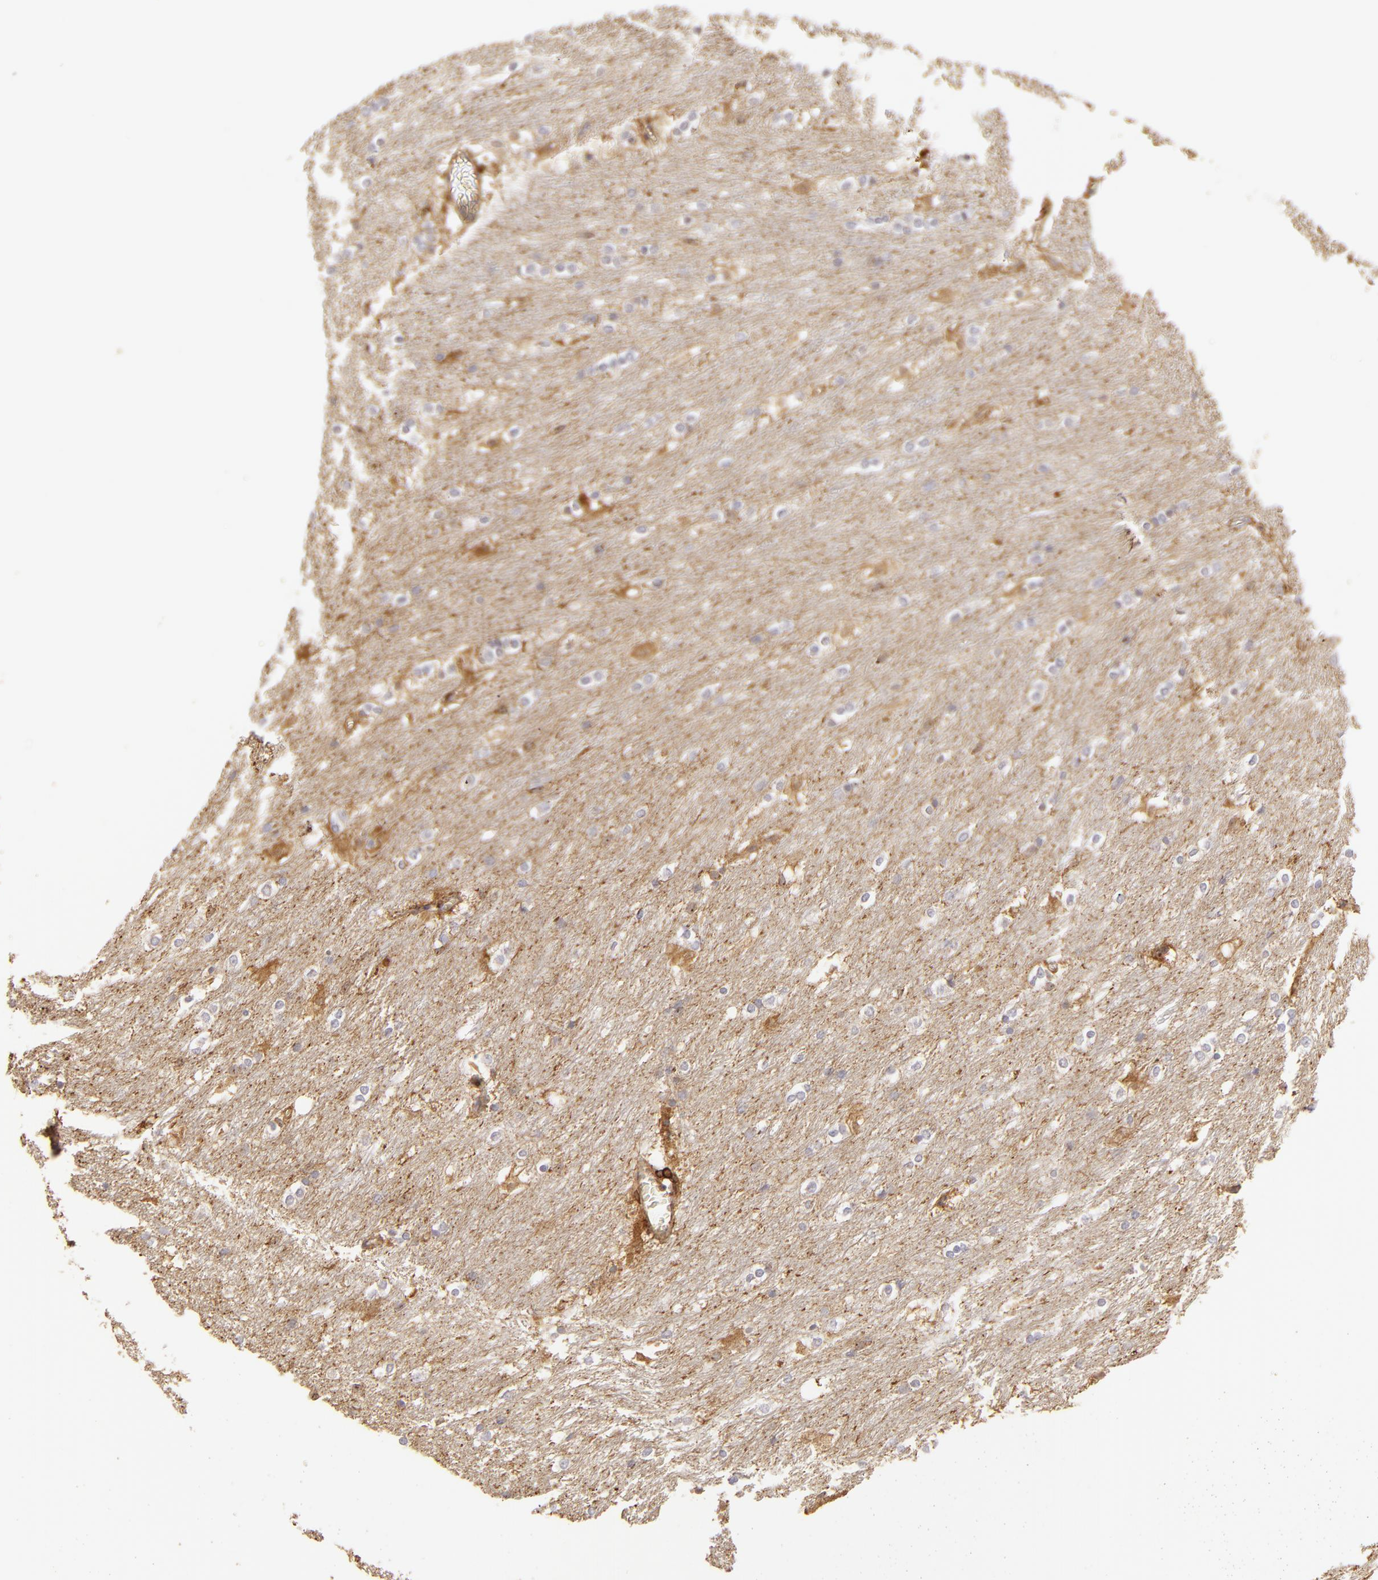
{"staining": {"intensity": "moderate", "quantity": ">75%", "location": "cytoplasmic/membranous"}, "tissue": "caudate", "cell_type": "Glial cells", "image_type": "normal", "snomed": [{"axis": "morphology", "description": "Normal tissue, NOS"}, {"axis": "topography", "description": "Lateral ventricle wall"}], "caption": "Approximately >75% of glial cells in benign caudate exhibit moderate cytoplasmic/membranous protein staining as visualized by brown immunohistochemical staining.", "gene": "ACTB", "patient": {"sex": "female", "age": 19}}